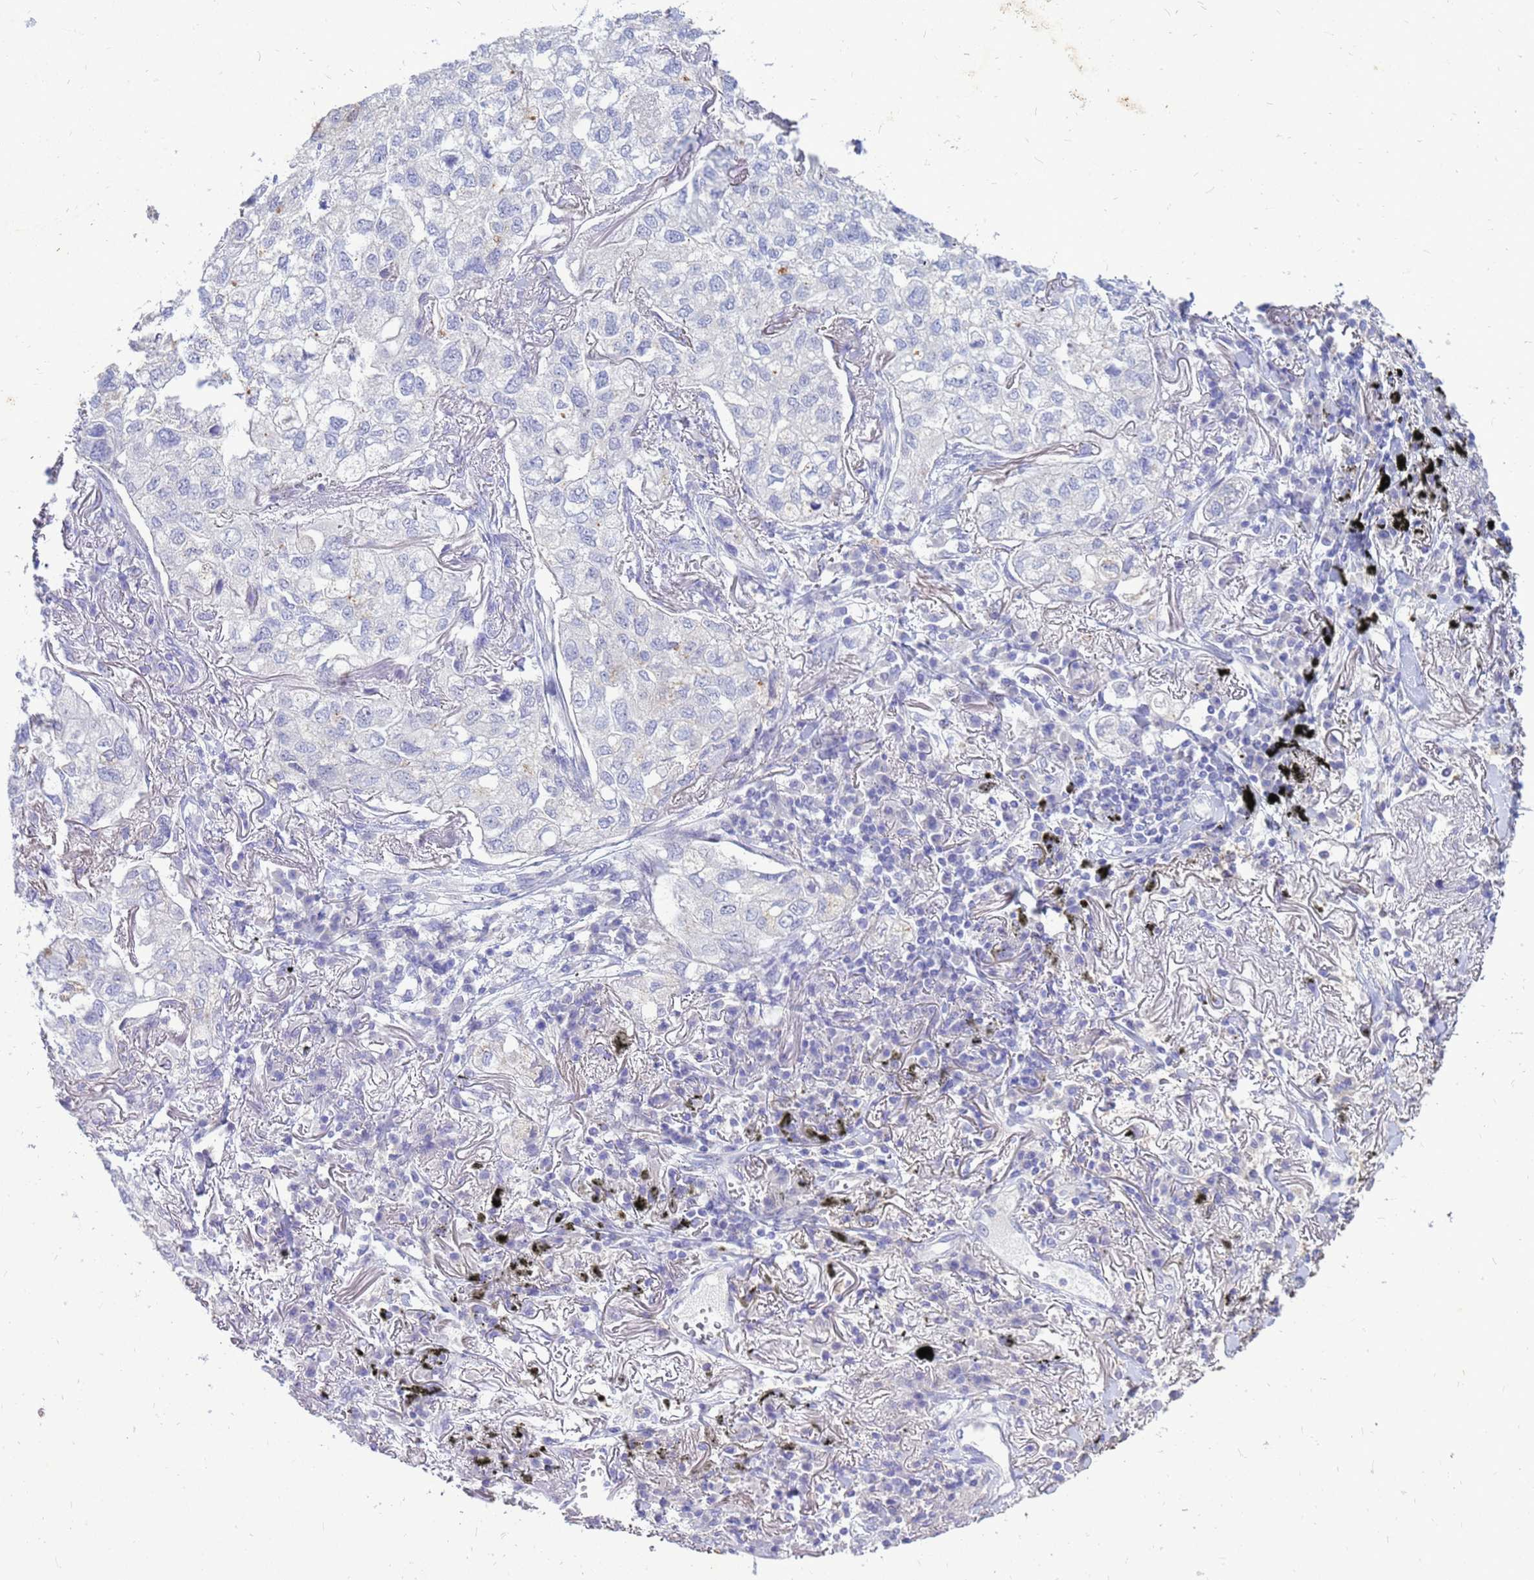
{"staining": {"intensity": "negative", "quantity": "none", "location": "none"}, "tissue": "lung cancer", "cell_type": "Tumor cells", "image_type": "cancer", "snomed": [{"axis": "morphology", "description": "Adenocarcinoma, NOS"}, {"axis": "topography", "description": "Lung"}], "caption": "Immunohistochemistry (IHC) image of human adenocarcinoma (lung) stained for a protein (brown), which exhibits no positivity in tumor cells.", "gene": "AKR1C1", "patient": {"sex": "male", "age": 65}}